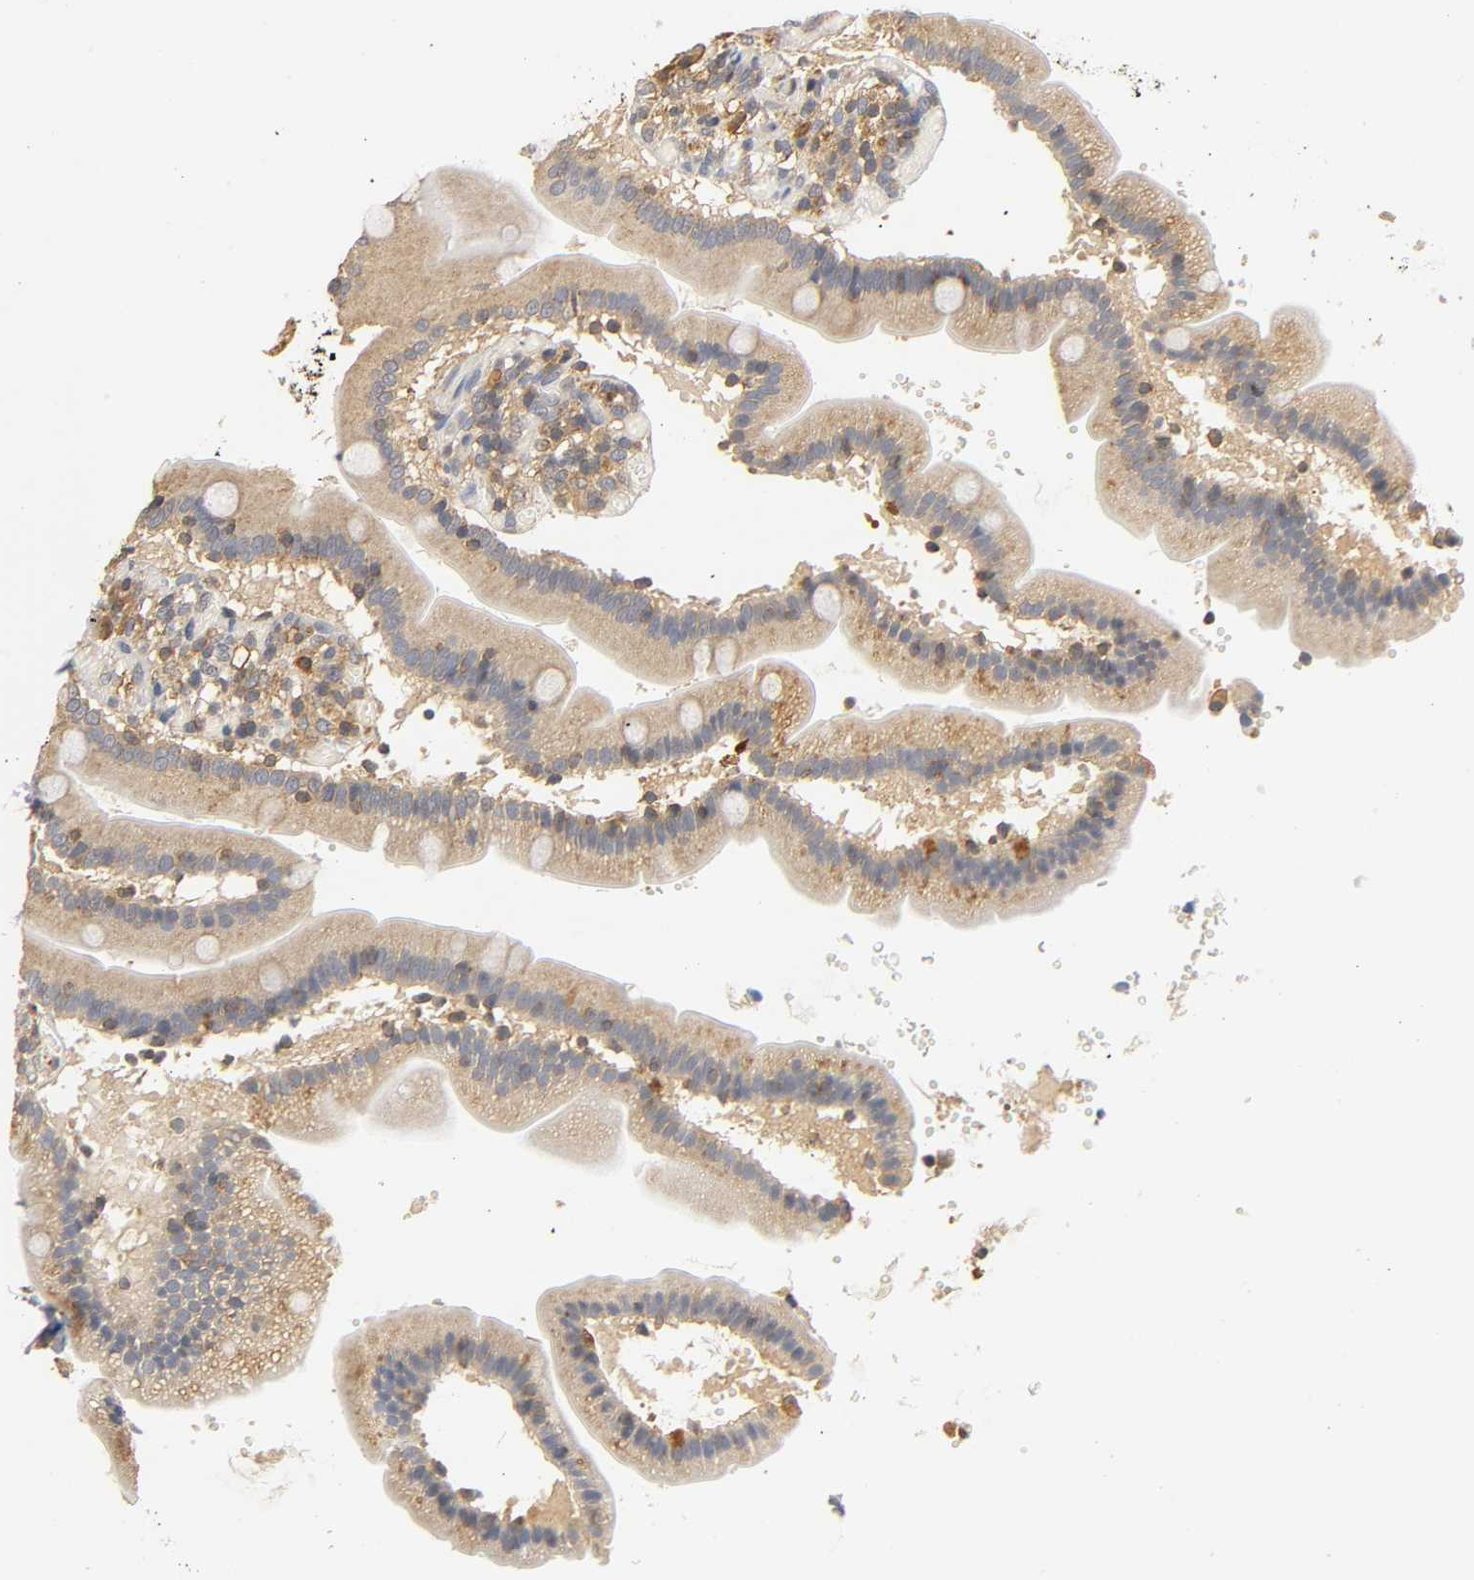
{"staining": {"intensity": "strong", "quantity": ">75%", "location": "cytoplasmic/membranous"}, "tissue": "duodenum", "cell_type": "Glandular cells", "image_type": "normal", "snomed": [{"axis": "morphology", "description": "Normal tissue, NOS"}, {"axis": "topography", "description": "Duodenum"}], "caption": "Brown immunohistochemical staining in benign human duodenum displays strong cytoplasmic/membranous positivity in approximately >75% of glandular cells. (brown staining indicates protein expression, while blue staining denotes nuclei).", "gene": "SCAP", "patient": {"sex": "male", "age": 66}}